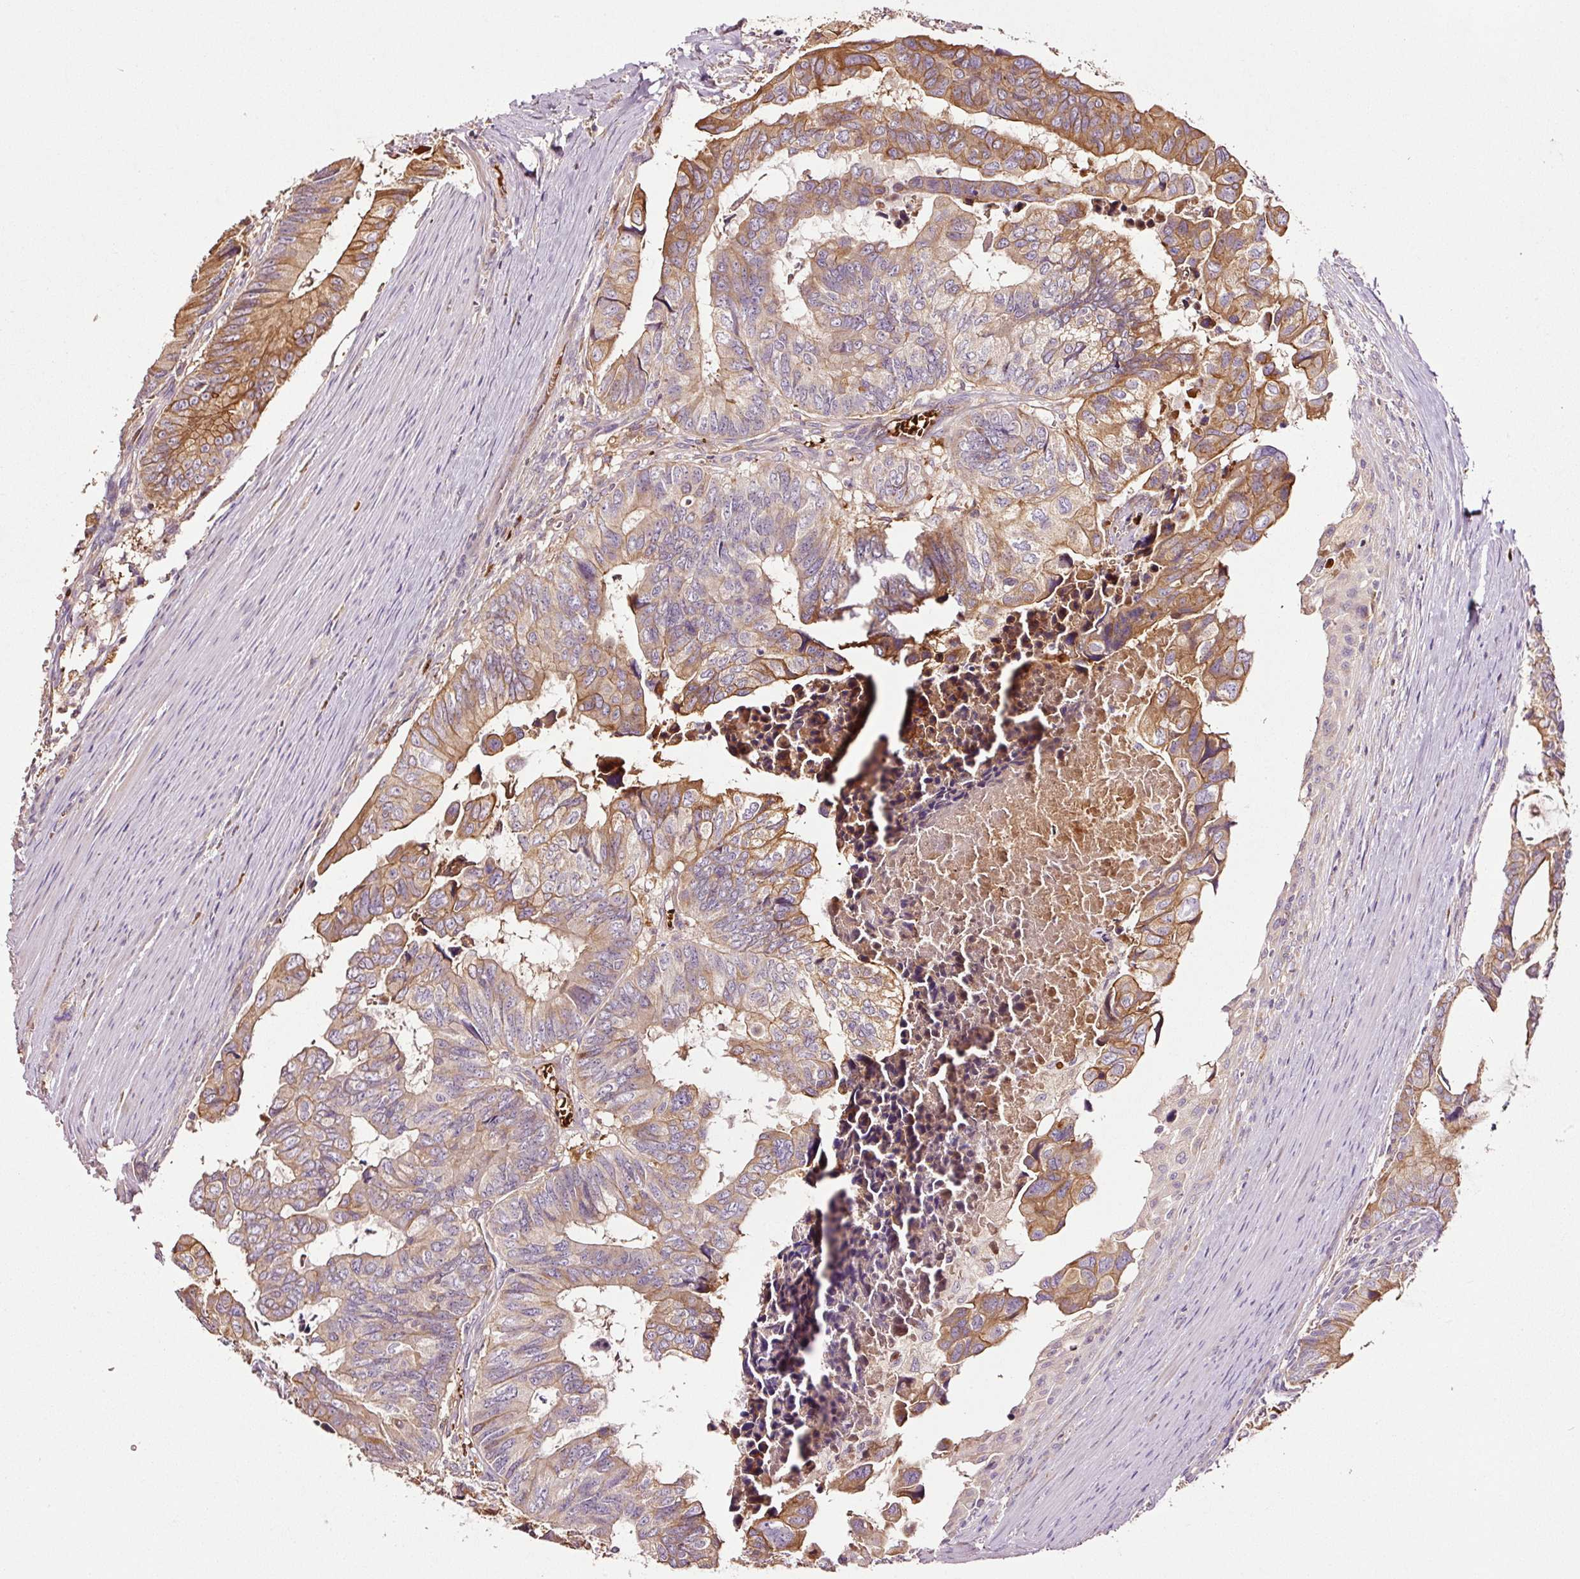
{"staining": {"intensity": "moderate", "quantity": "25%-75%", "location": "cytoplasmic/membranous"}, "tissue": "colorectal cancer", "cell_type": "Tumor cells", "image_type": "cancer", "snomed": [{"axis": "morphology", "description": "Adenocarcinoma, NOS"}, {"axis": "topography", "description": "Colon"}], "caption": "The immunohistochemical stain highlights moderate cytoplasmic/membranous staining in tumor cells of colorectal cancer tissue. (DAB = brown stain, brightfield microscopy at high magnification).", "gene": "PGLYRP2", "patient": {"sex": "male", "age": 85}}